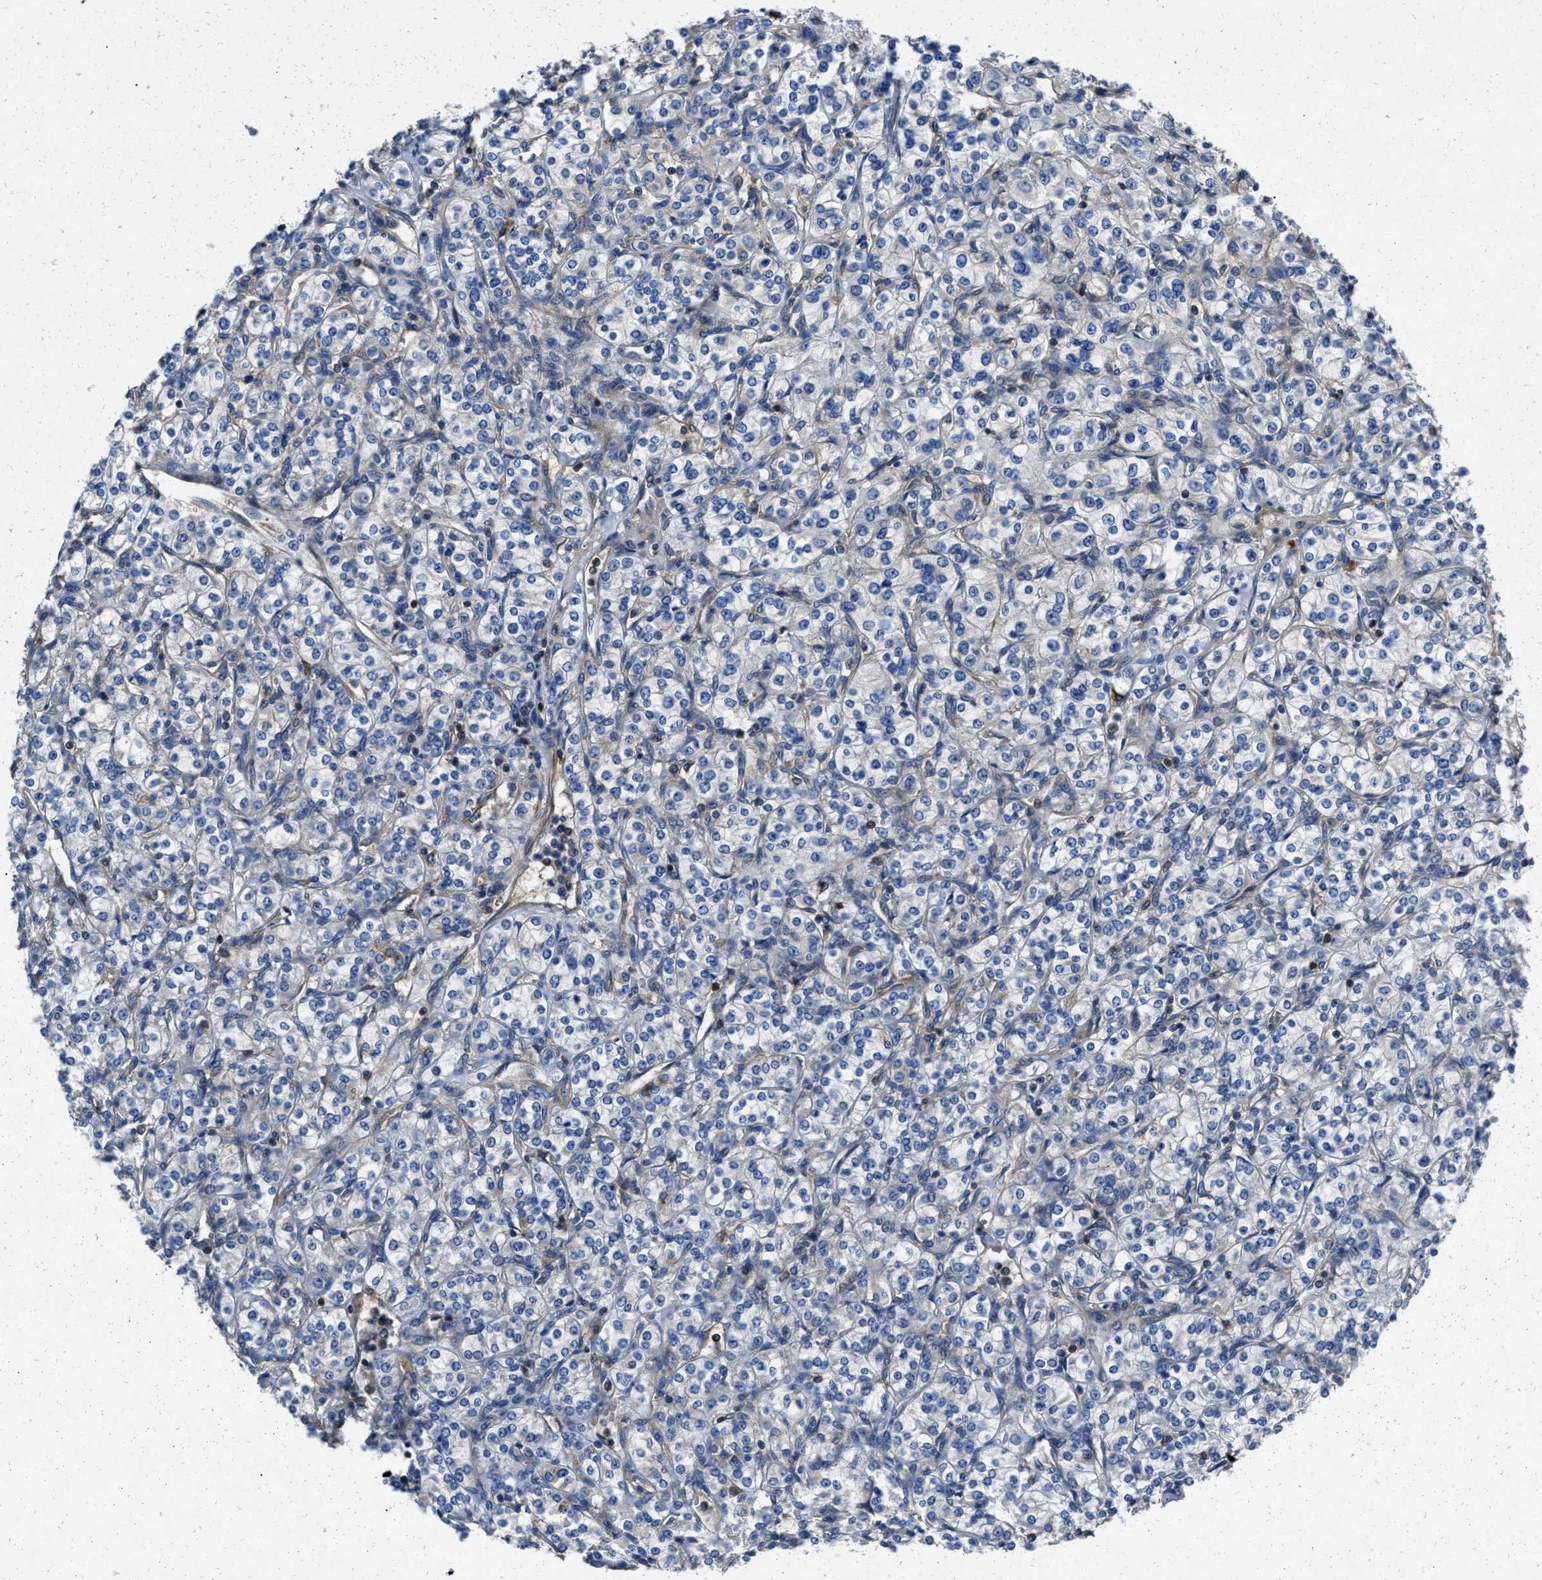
{"staining": {"intensity": "negative", "quantity": "none", "location": "none"}, "tissue": "renal cancer", "cell_type": "Tumor cells", "image_type": "cancer", "snomed": [{"axis": "morphology", "description": "Adenocarcinoma, NOS"}, {"axis": "topography", "description": "Kidney"}], "caption": "Renal cancer (adenocarcinoma) was stained to show a protein in brown. There is no significant positivity in tumor cells.", "gene": "YARS1", "patient": {"sex": "male", "age": 77}}